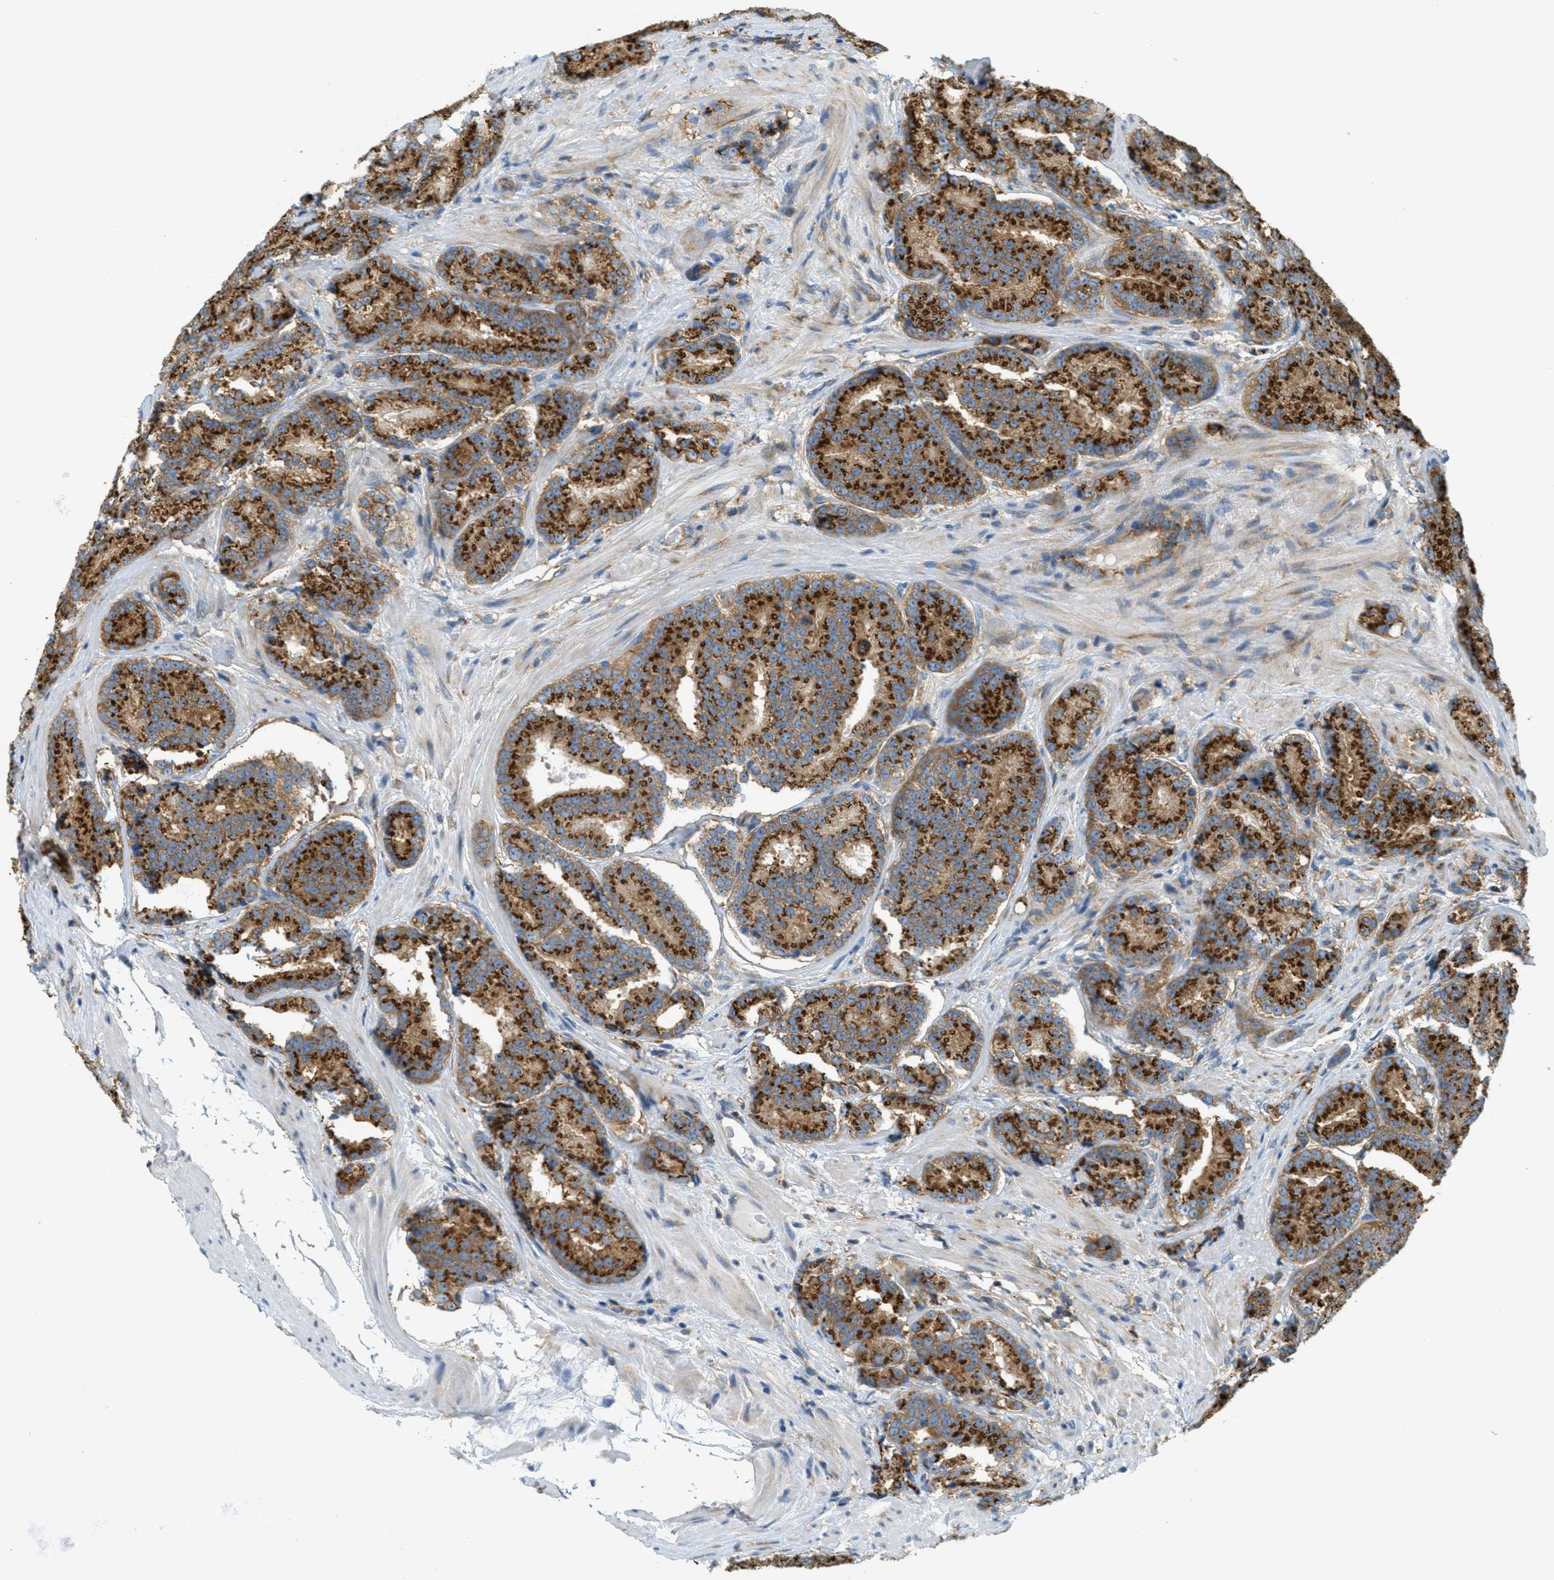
{"staining": {"intensity": "strong", "quantity": ">75%", "location": "cytoplasmic/membranous"}, "tissue": "prostate cancer", "cell_type": "Tumor cells", "image_type": "cancer", "snomed": [{"axis": "morphology", "description": "Adenocarcinoma, High grade"}, {"axis": "topography", "description": "Prostate"}], "caption": "This photomicrograph exhibits prostate cancer (adenocarcinoma (high-grade)) stained with immunohistochemistry to label a protein in brown. The cytoplasmic/membranous of tumor cells show strong positivity for the protein. Nuclei are counter-stained blue.", "gene": "ABCF1", "patient": {"sex": "male", "age": 61}}